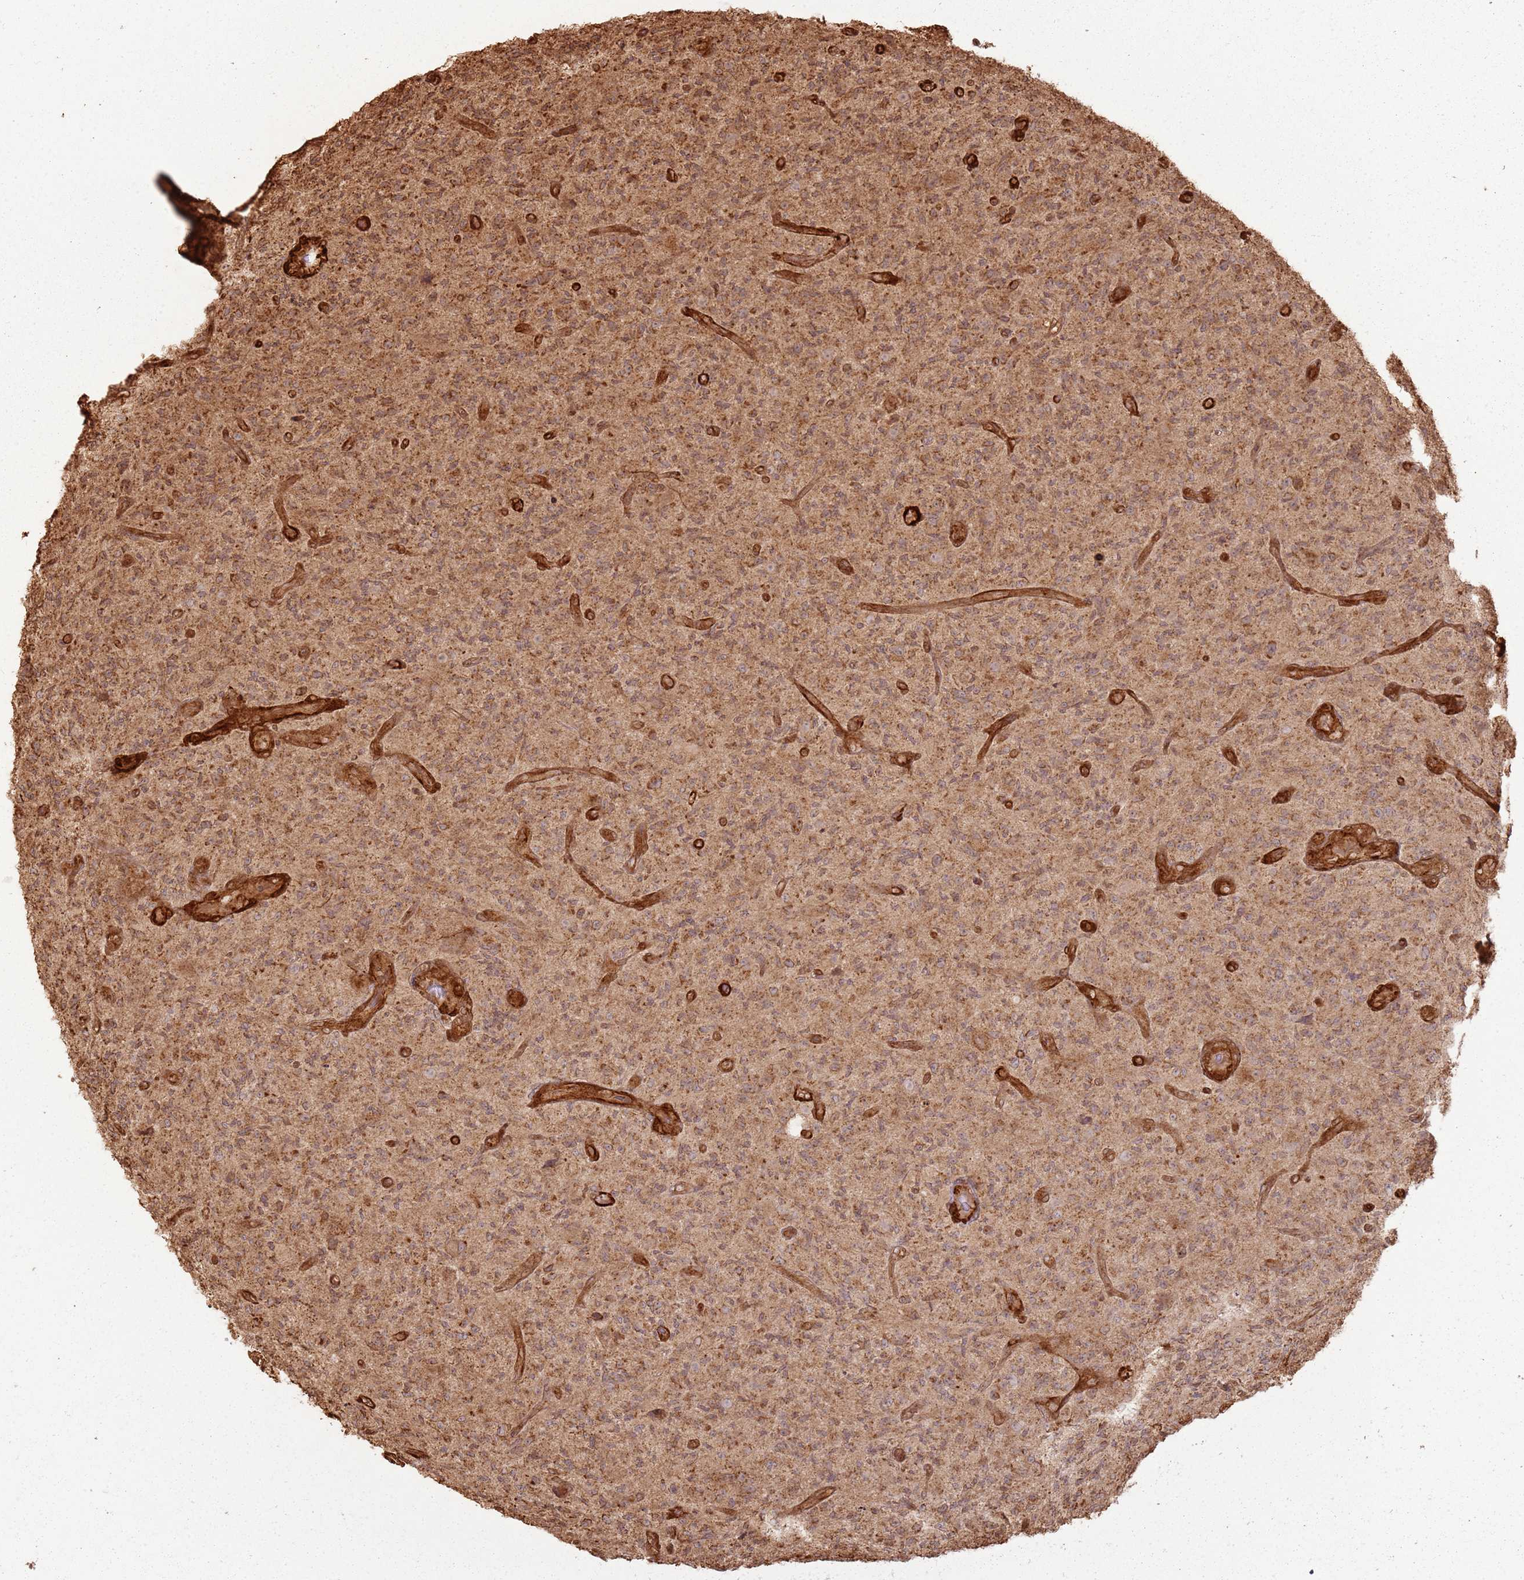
{"staining": {"intensity": "moderate", "quantity": ">75%", "location": "cytoplasmic/membranous"}, "tissue": "glioma", "cell_type": "Tumor cells", "image_type": "cancer", "snomed": [{"axis": "morphology", "description": "Glioma, malignant, High grade"}, {"axis": "topography", "description": "Brain"}], "caption": "Human malignant glioma (high-grade) stained with a protein marker displays moderate staining in tumor cells.", "gene": "DDX59", "patient": {"sex": "male", "age": 47}}